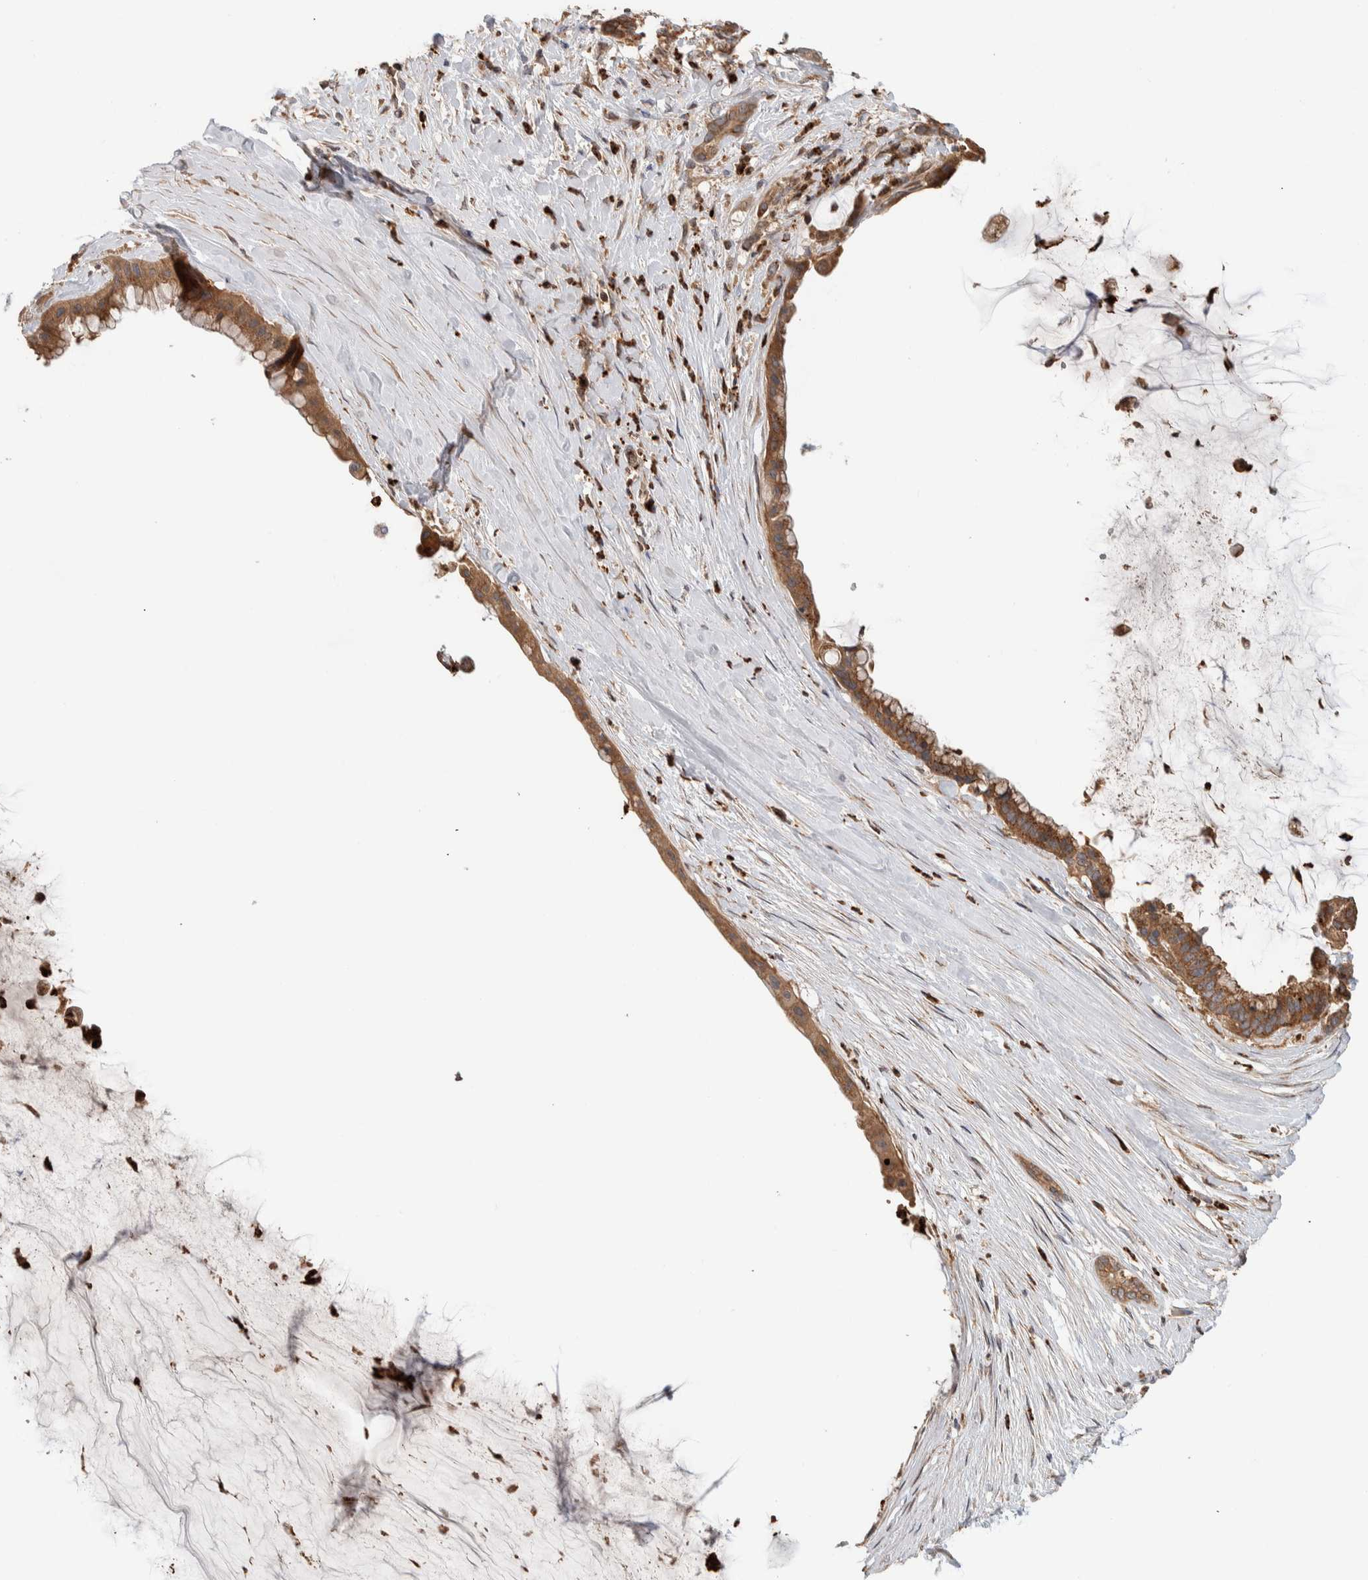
{"staining": {"intensity": "moderate", "quantity": ">75%", "location": "cytoplasmic/membranous"}, "tissue": "pancreatic cancer", "cell_type": "Tumor cells", "image_type": "cancer", "snomed": [{"axis": "morphology", "description": "Adenocarcinoma, NOS"}, {"axis": "topography", "description": "Pancreas"}], "caption": "Pancreatic cancer was stained to show a protein in brown. There is medium levels of moderate cytoplasmic/membranous expression in approximately >75% of tumor cells.", "gene": "VPS53", "patient": {"sex": "male", "age": 41}}